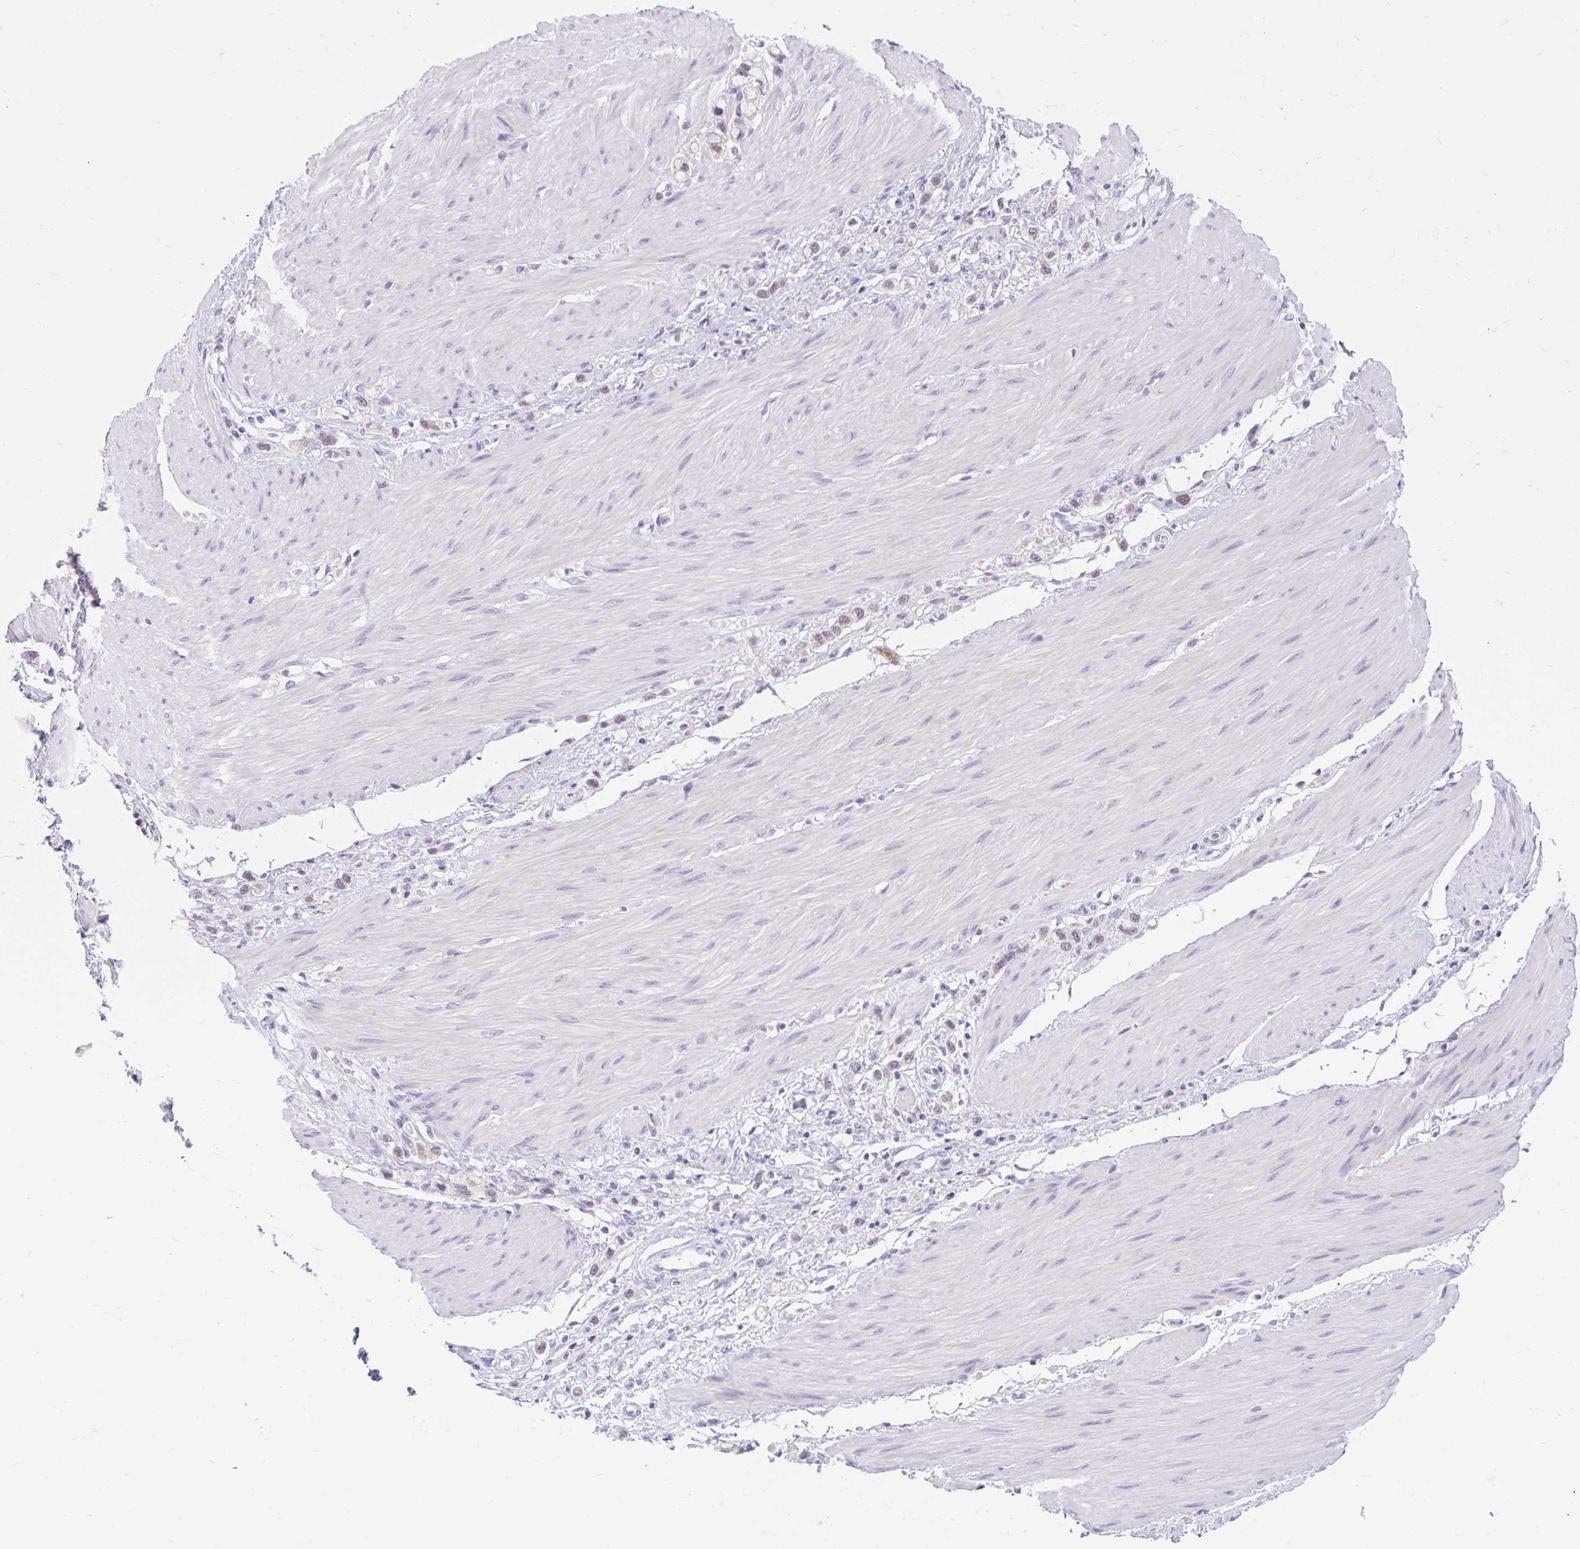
{"staining": {"intensity": "weak", "quantity": "<25%", "location": "nuclear"}, "tissue": "stomach cancer", "cell_type": "Tumor cells", "image_type": "cancer", "snomed": [{"axis": "morphology", "description": "Adenocarcinoma, NOS"}, {"axis": "topography", "description": "Stomach"}], "caption": "Immunohistochemistry of adenocarcinoma (stomach) displays no positivity in tumor cells.", "gene": "ITPK1", "patient": {"sex": "female", "age": 65}}